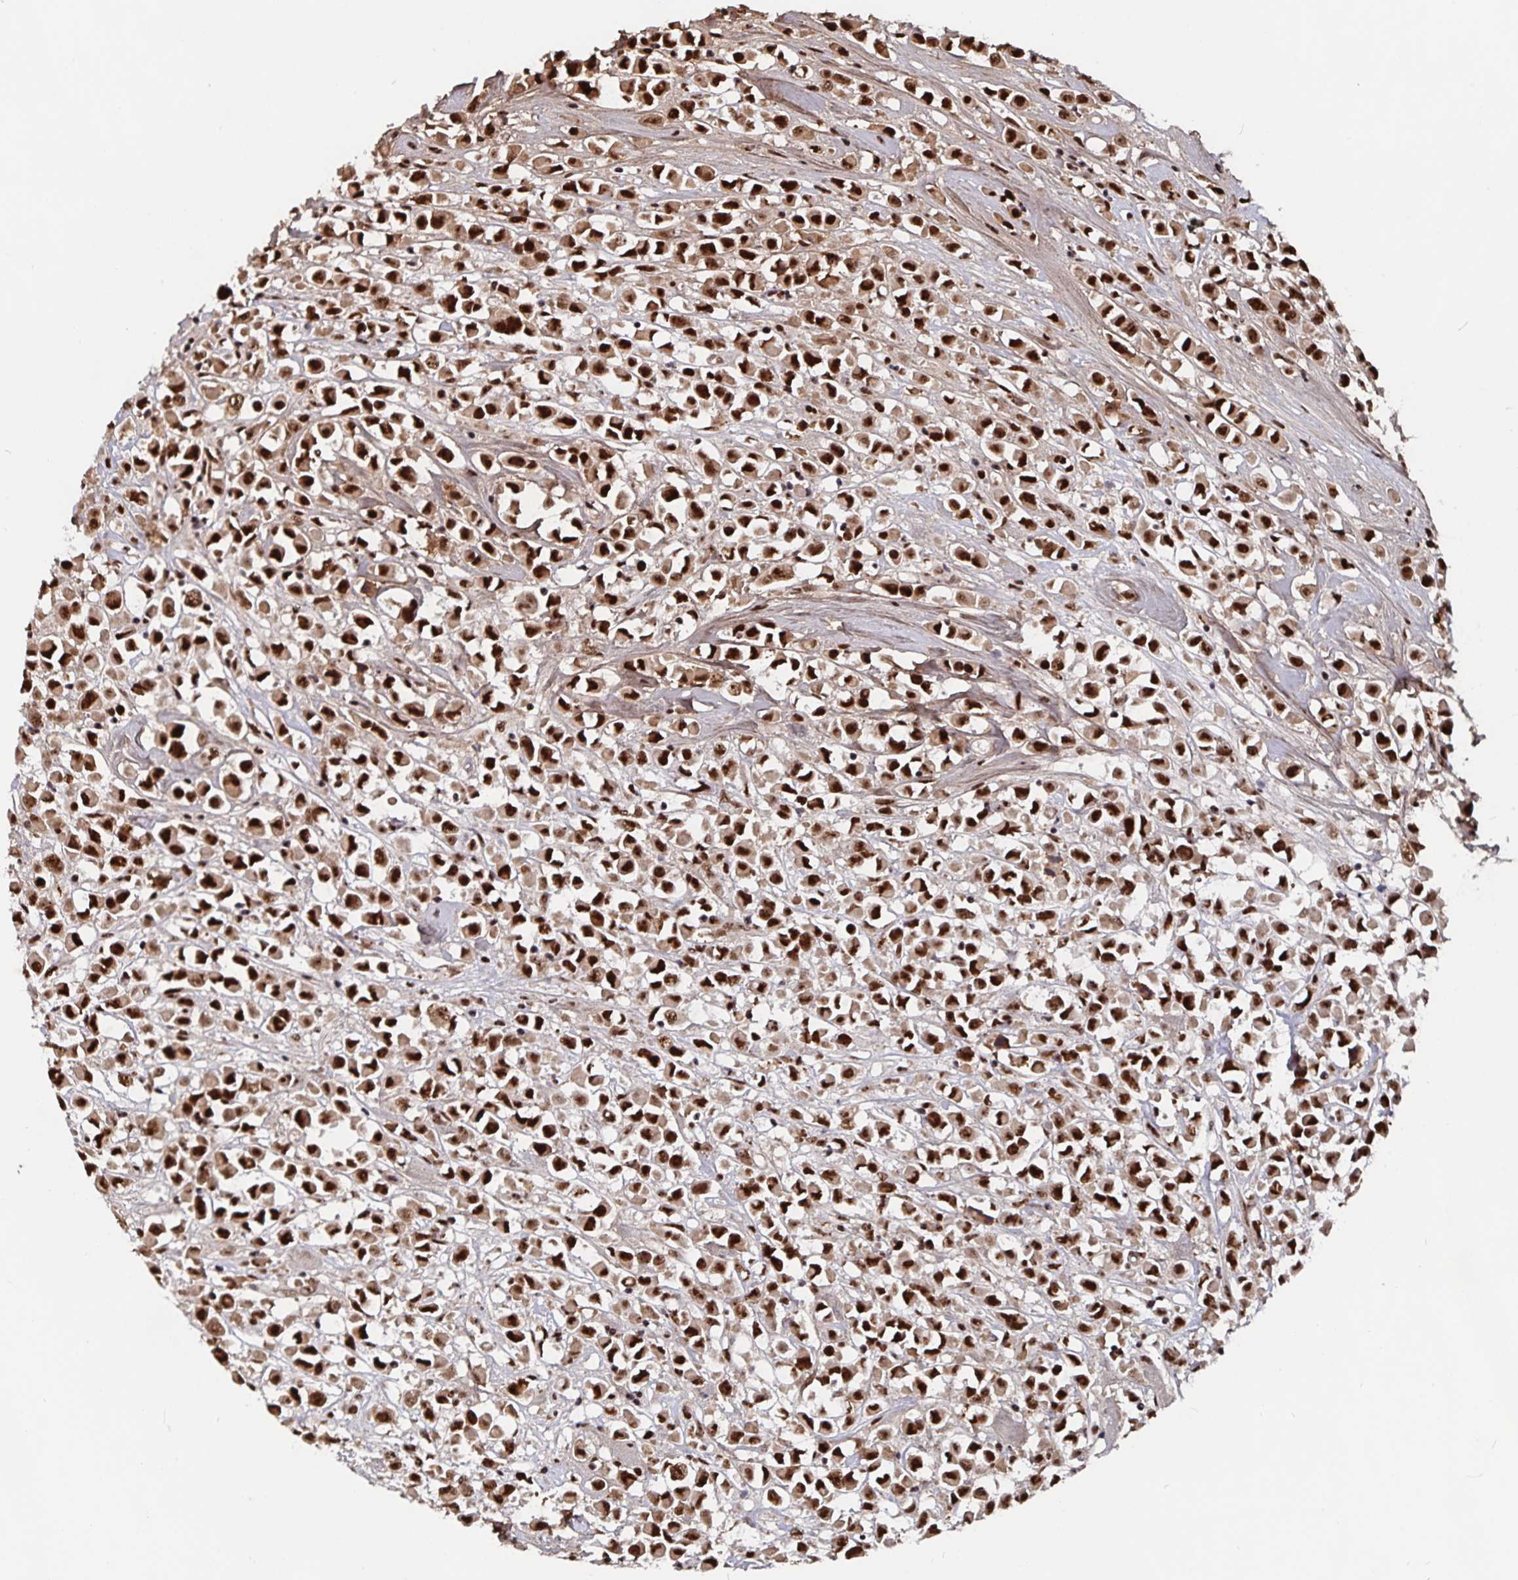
{"staining": {"intensity": "strong", "quantity": ">75%", "location": "nuclear"}, "tissue": "breast cancer", "cell_type": "Tumor cells", "image_type": "cancer", "snomed": [{"axis": "morphology", "description": "Duct carcinoma"}, {"axis": "topography", "description": "Breast"}], "caption": "IHC image of breast cancer stained for a protein (brown), which demonstrates high levels of strong nuclear positivity in approximately >75% of tumor cells.", "gene": "LAS1L", "patient": {"sex": "female", "age": 61}}